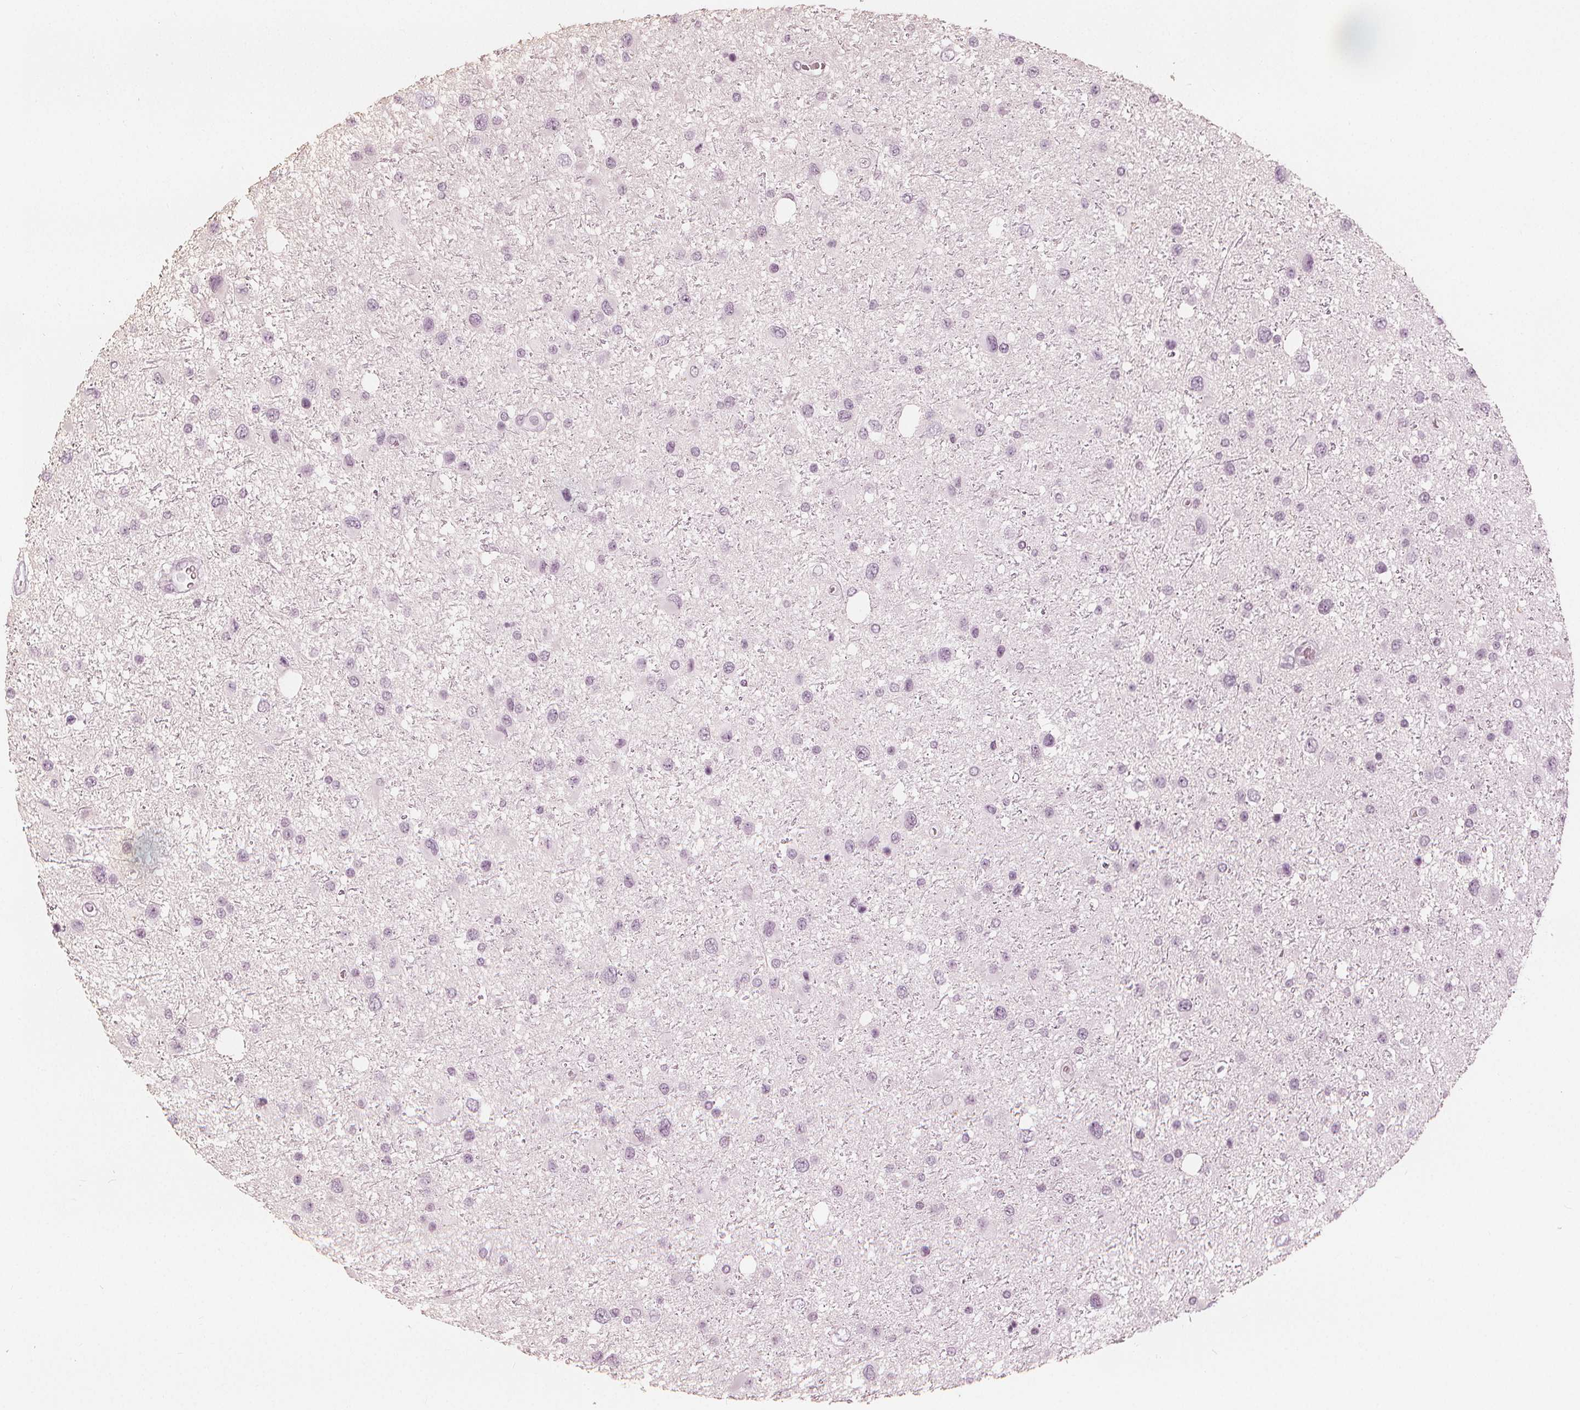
{"staining": {"intensity": "negative", "quantity": "none", "location": "none"}, "tissue": "glioma", "cell_type": "Tumor cells", "image_type": "cancer", "snomed": [{"axis": "morphology", "description": "Glioma, malignant, Low grade"}, {"axis": "topography", "description": "Brain"}], "caption": "Tumor cells show no significant expression in malignant glioma (low-grade). (Brightfield microscopy of DAB immunohistochemistry at high magnification).", "gene": "PAEP", "patient": {"sex": "female", "age": 32}}